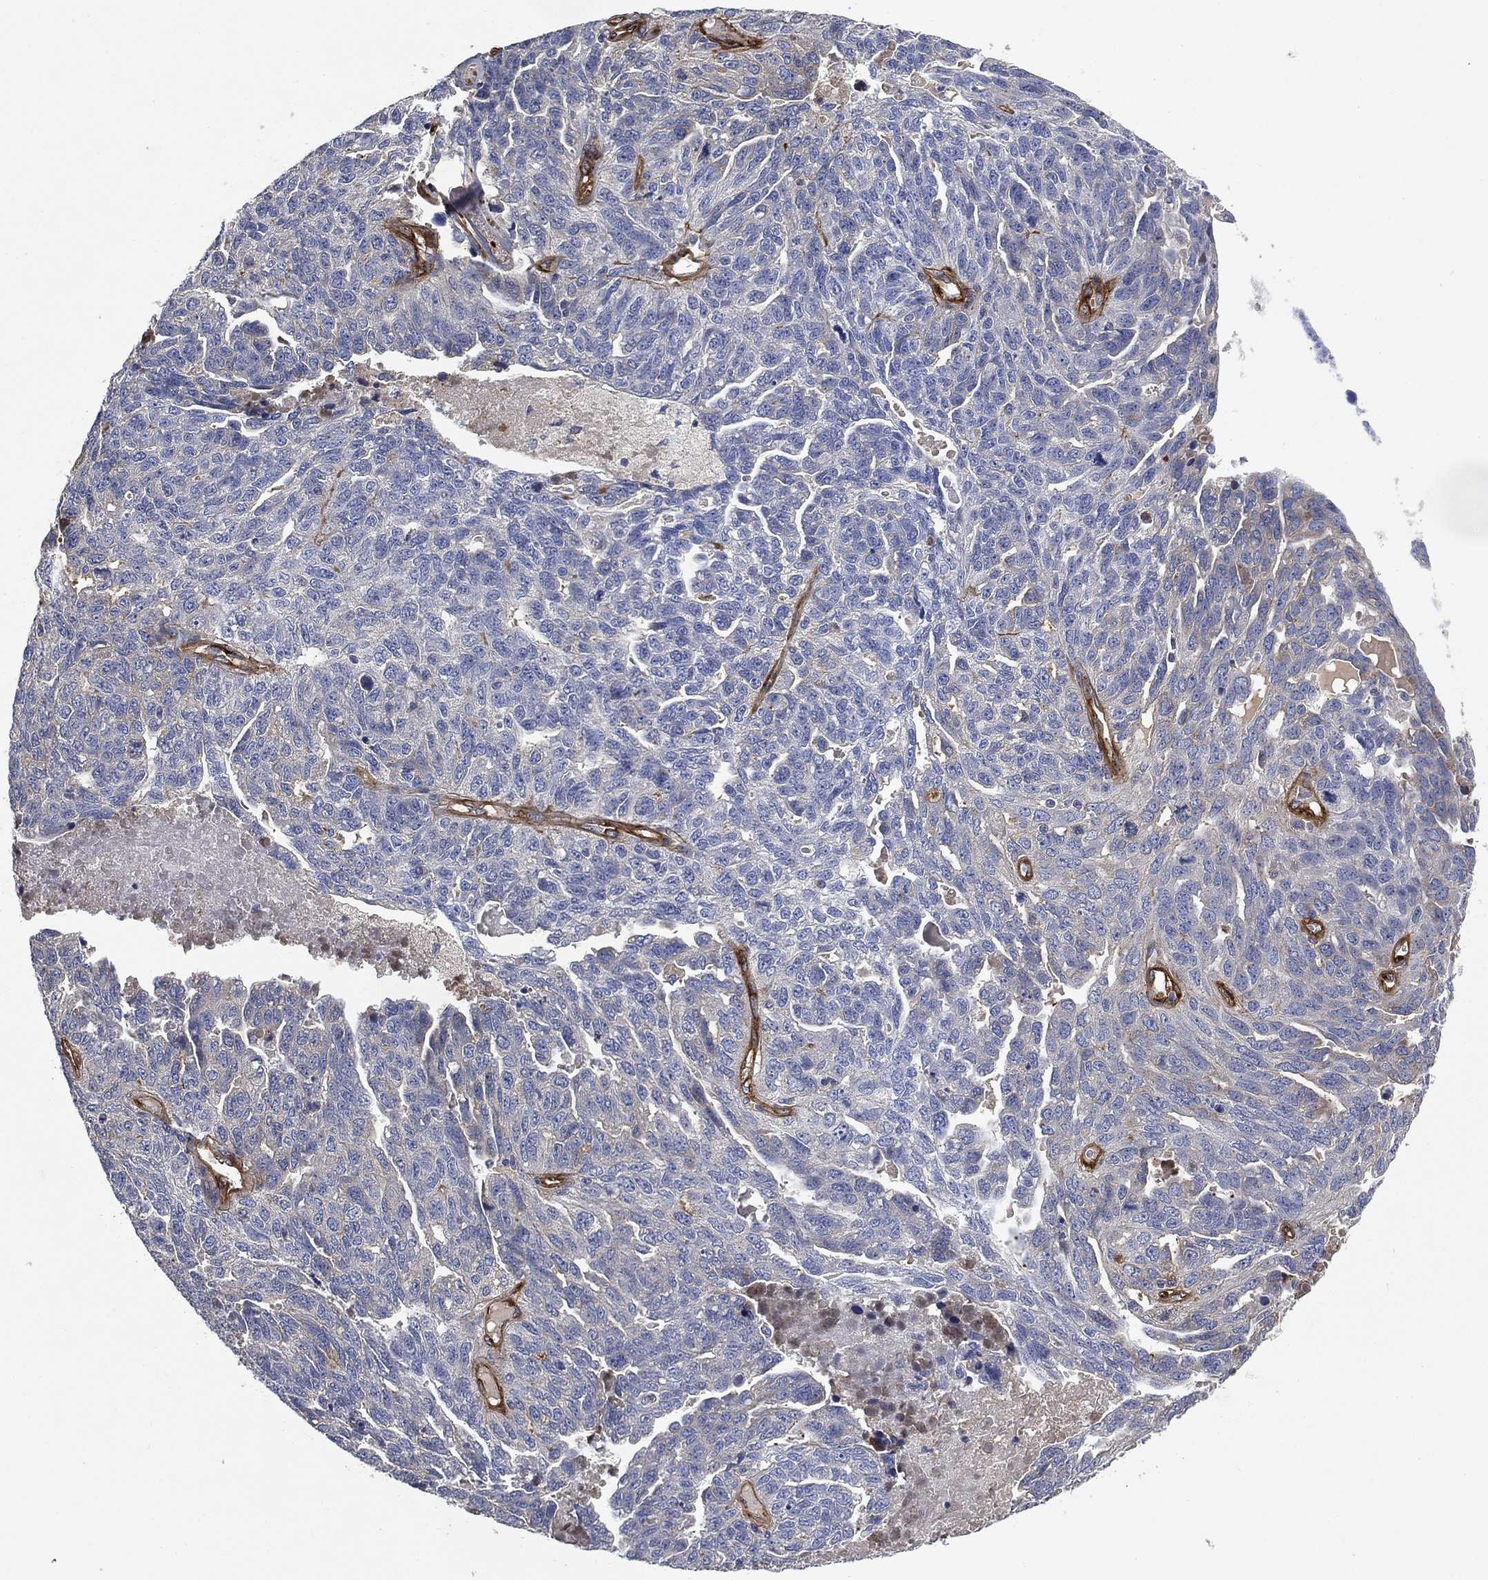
{"staining": {"intensity": "negative", "quantity": "none", "location": "none"}, "tissue": "ovarian cancer", "cell_type": "Tumor cells", "image_type": "cancer", "snomed": [{"axis": "morphology", "description": "Cystadenocarcinoma, serous, NOS"}, {"axis": "topography", "description": "Ovary"}], "caption": "Human ovarian serous cystadenocarcinoma stained for a protein using IHC demonstrates no positivity in tumor cells.", "gene": "COL4A2", "patient": {"sex": "female", "age": 71}}